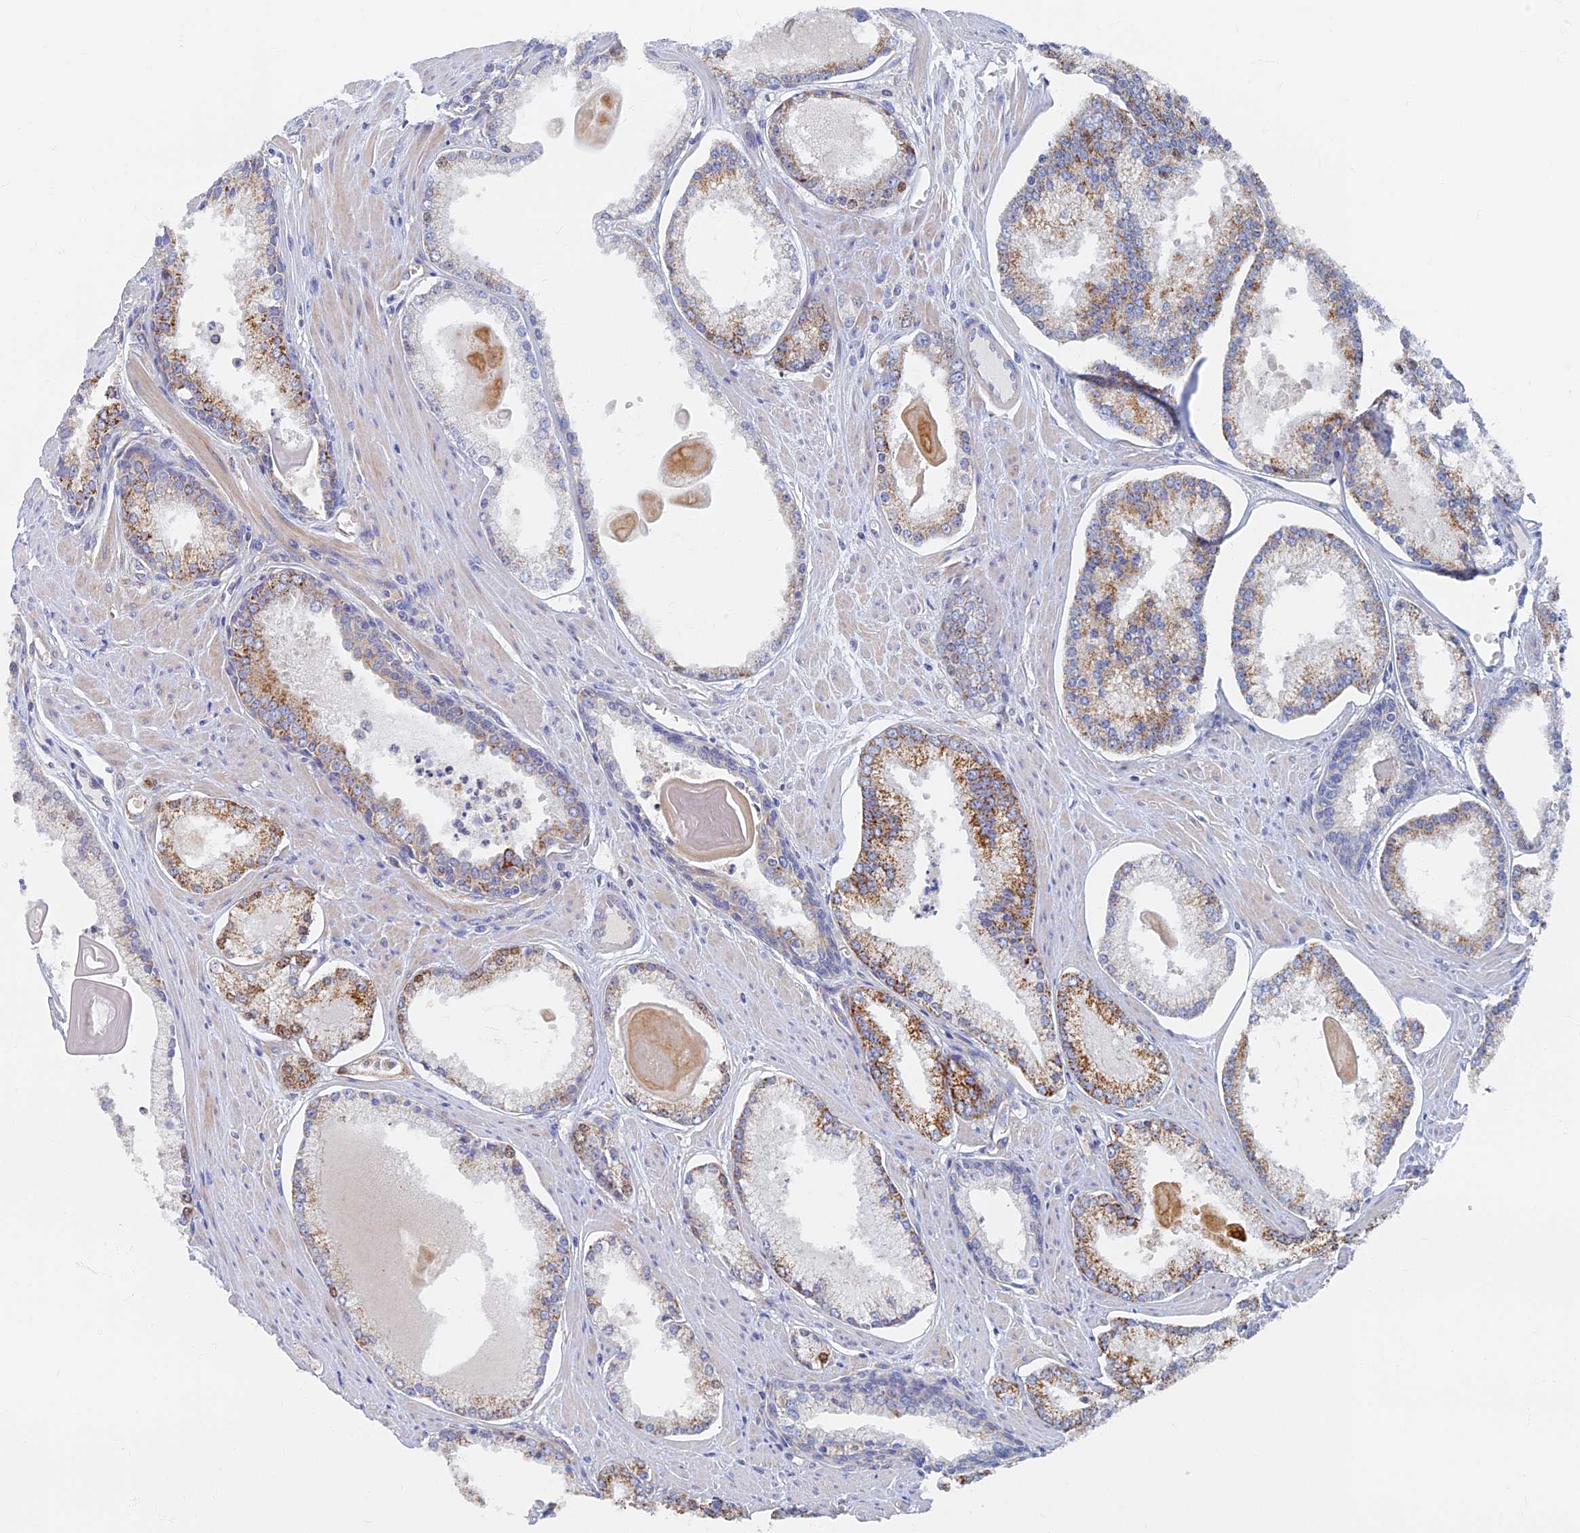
{"staining": {"intensity": "moderate", "quantity": "25%-75%", "location": "cytoplasmic/membranous,nuclear"}, "tissue": "prostate cancer", "cell_type": "Tumor cells", "image_type": "cancer", "snomed": [{"axis": "morphology", "description": "Adenocarcinoma, Low grade"}, {"axis": "topography", "description": "Prostate"}], "caption": "Brown immunohistochemical staining in prostate cancer (adenocarcinoma (low-grade)) exhibits moderate cytoplasmic/membranous and nuclear positivity in approximately 25%-75% of tumor cells.", "gene": "TMEM44", "patient": {"sex": "male", "age": 54}}